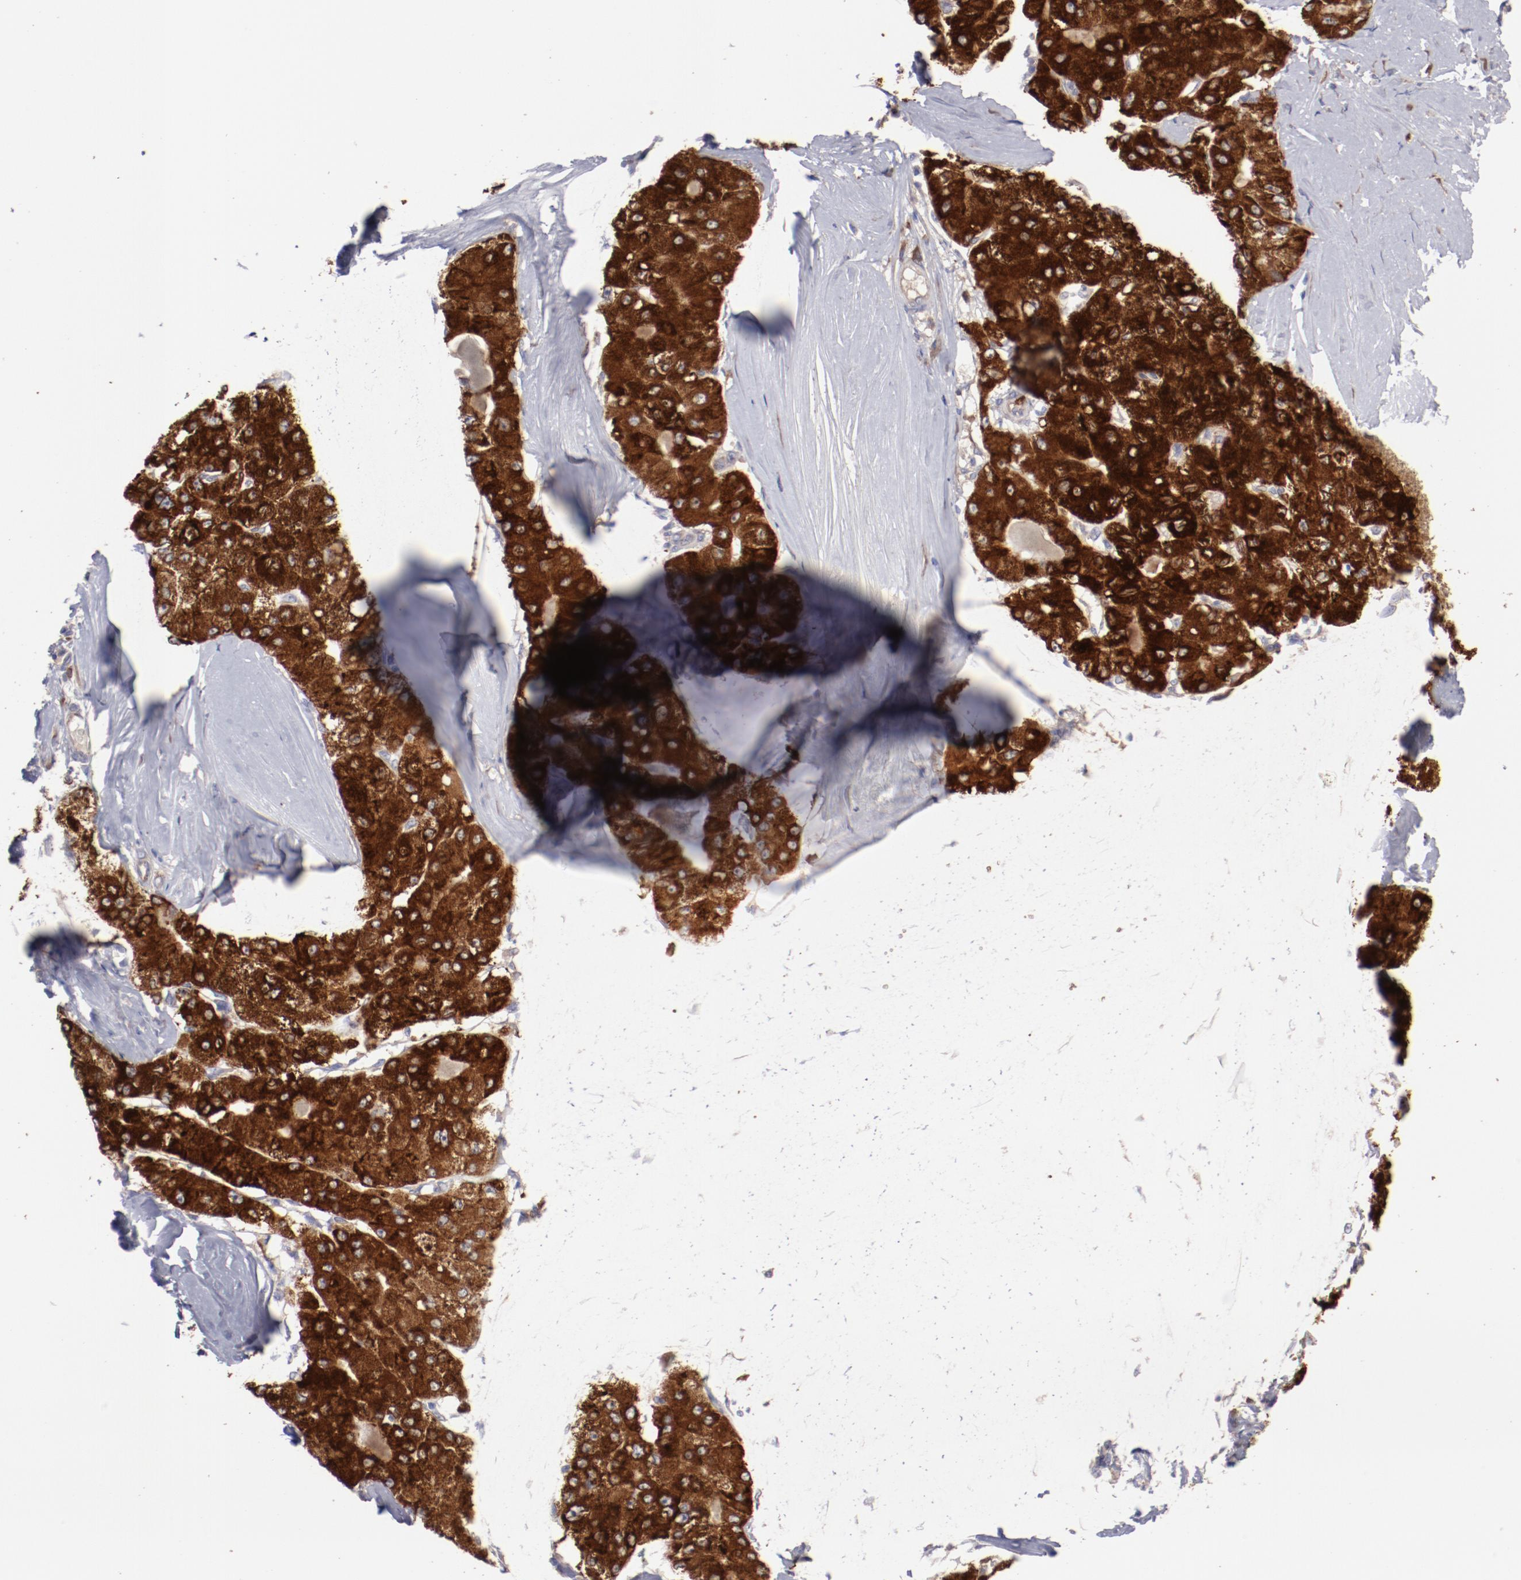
{"staining": {"intensity": "moderate", "quantity": ">75%", "location": "cytoplasmic/membranous"}, "tissue": "liver cancer", "cell_type": "Tumor cells", "image_type": "cancer", "snomed": [{"axis": "morphology", "description": "Carcinoma, Hepatocellular, NOS"}, {"axis": "topography", "description": "Liver"}], "caption": "IHC photomicrograph of human liver cancer stained for a protein (brown), which shows medium levels of moderate cytoplasmic/membranous positivity in about >75% of tumor cells.", "gene": "ENTPD5", "patient": {"sex": "male", "age": 80}}